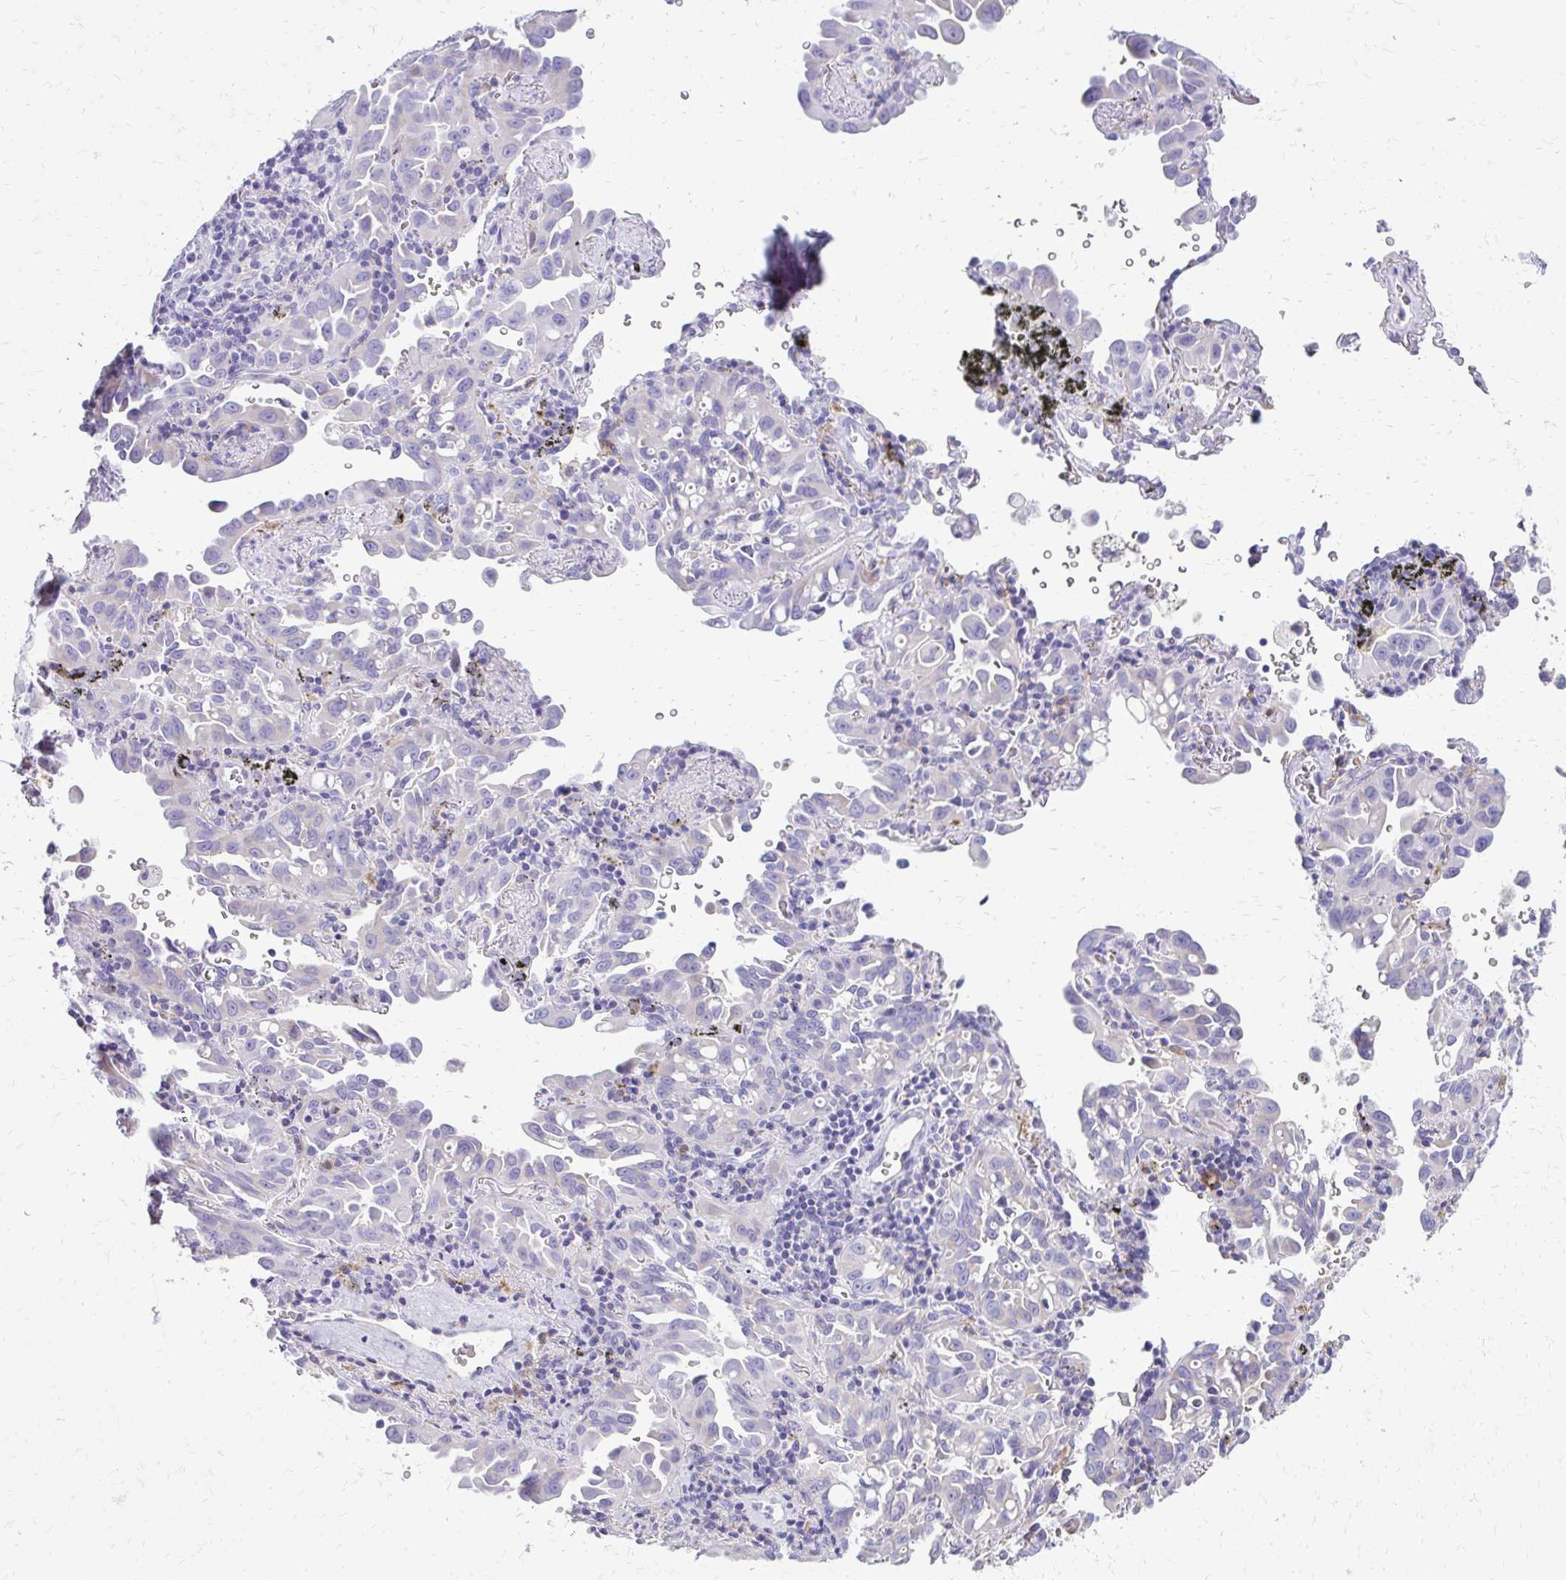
{"staining": {"intensity": "negative", "quantity": "none", "location": "none"}, "tissue": "lung cancer", "cell_type": "Tumor cells", "image_type": "cancer", "snomed": [{"axis": "morphology", "description": "Adenocarcinoma, NOS"}, {"axis": "topography", "description": "Lung"}], "caption": "Photomicrograph shows no significant protein staining in tumor cells of lung adenocarcinoma.", "gene": "SIGLEC11", "patient": {"sex": "male", "age": 68}}